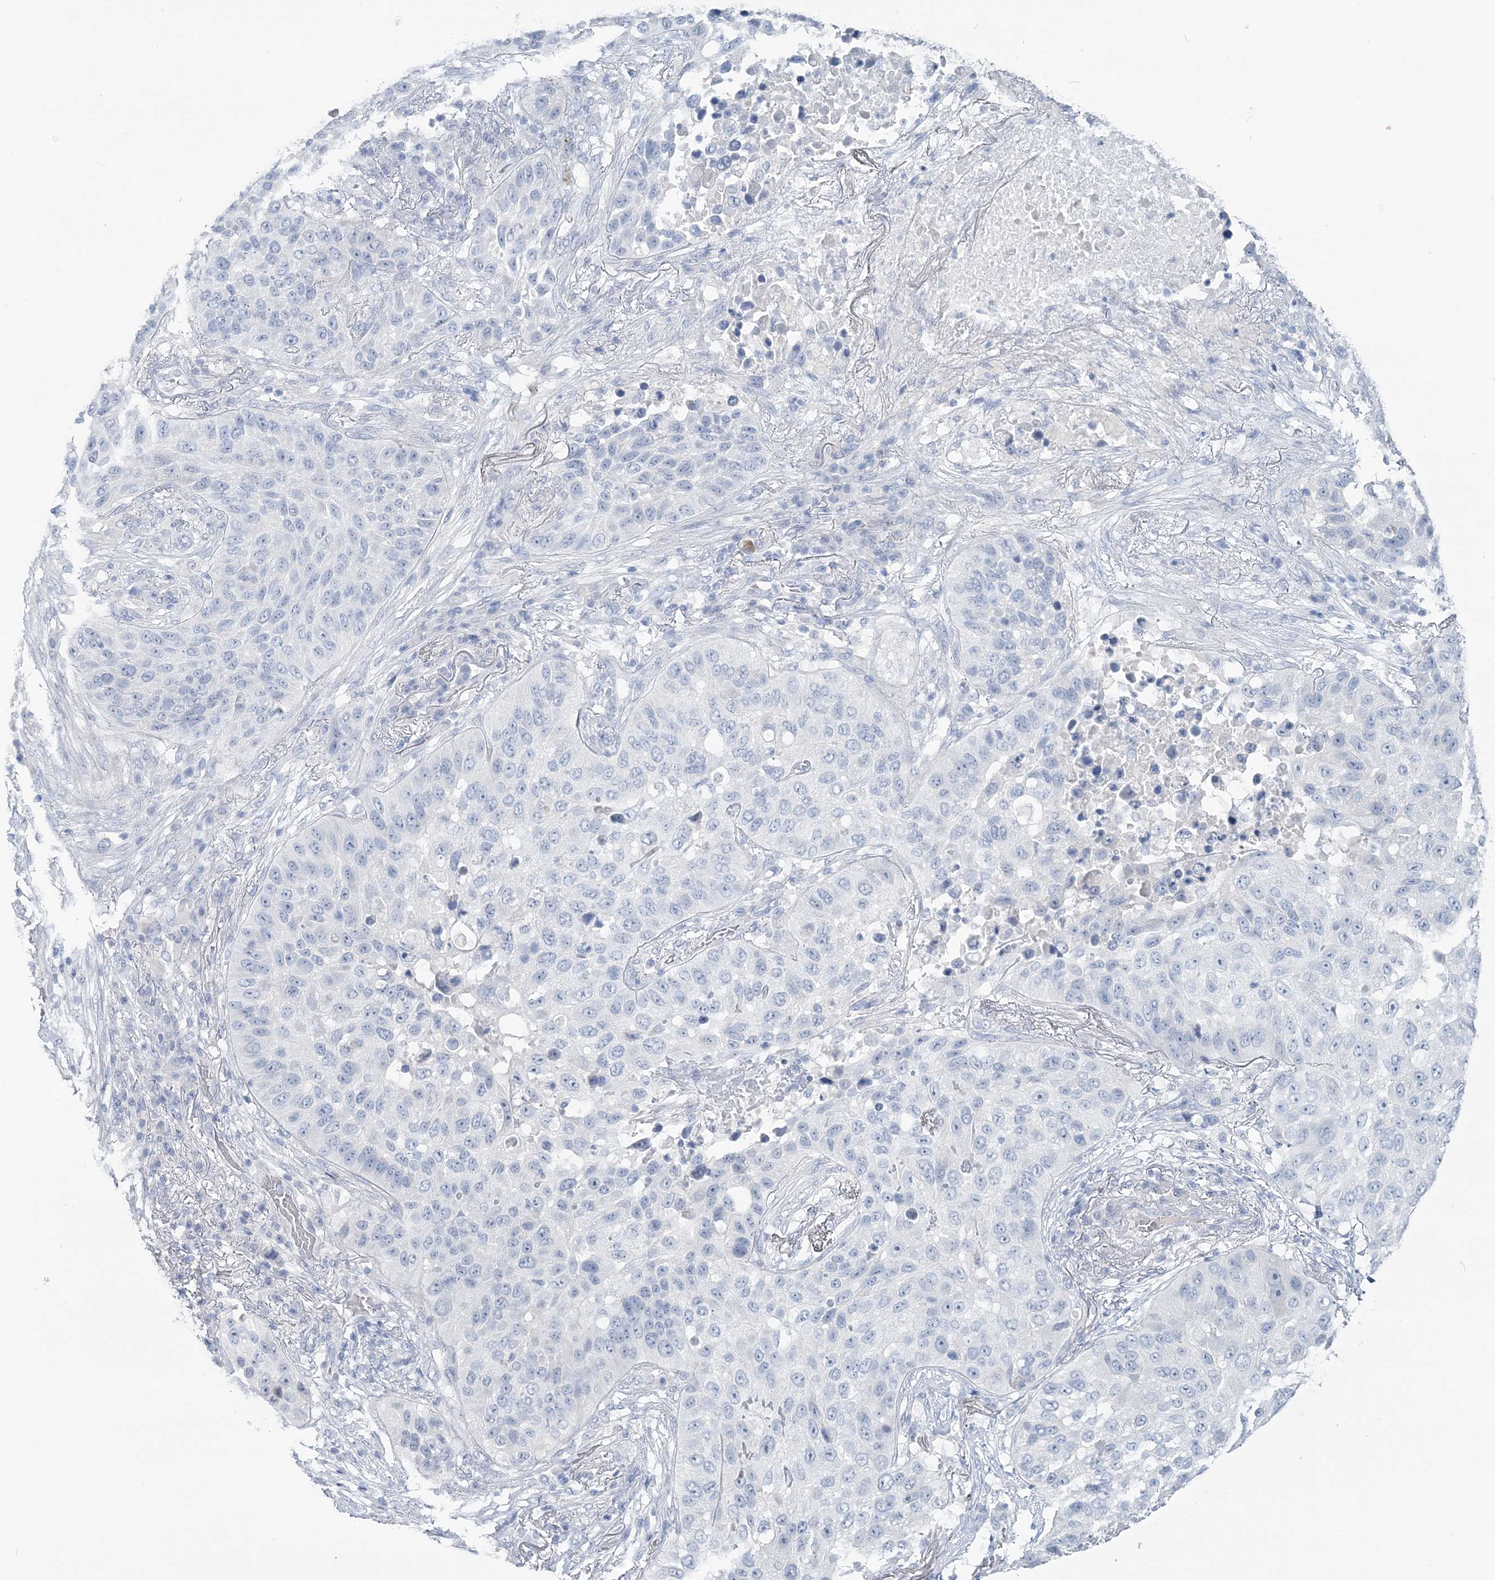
{"staining": {"intensity": "negative", "quantity": "none", "location": "none"}, "tissue": "lung cancer", "cell_type": "Tumor cells", "image_type": "cancer", "snomed": [{"axis": "morphology", "description": "Squamous cell carcinoma, NOS"}, {"axis": "topography", "description": "Lung"}], "caption": "Tumor cells are negative for protein expression in human lung cancer.", "gene": "CYP3A4", "patient": {"sex": "male", "age": 57}}